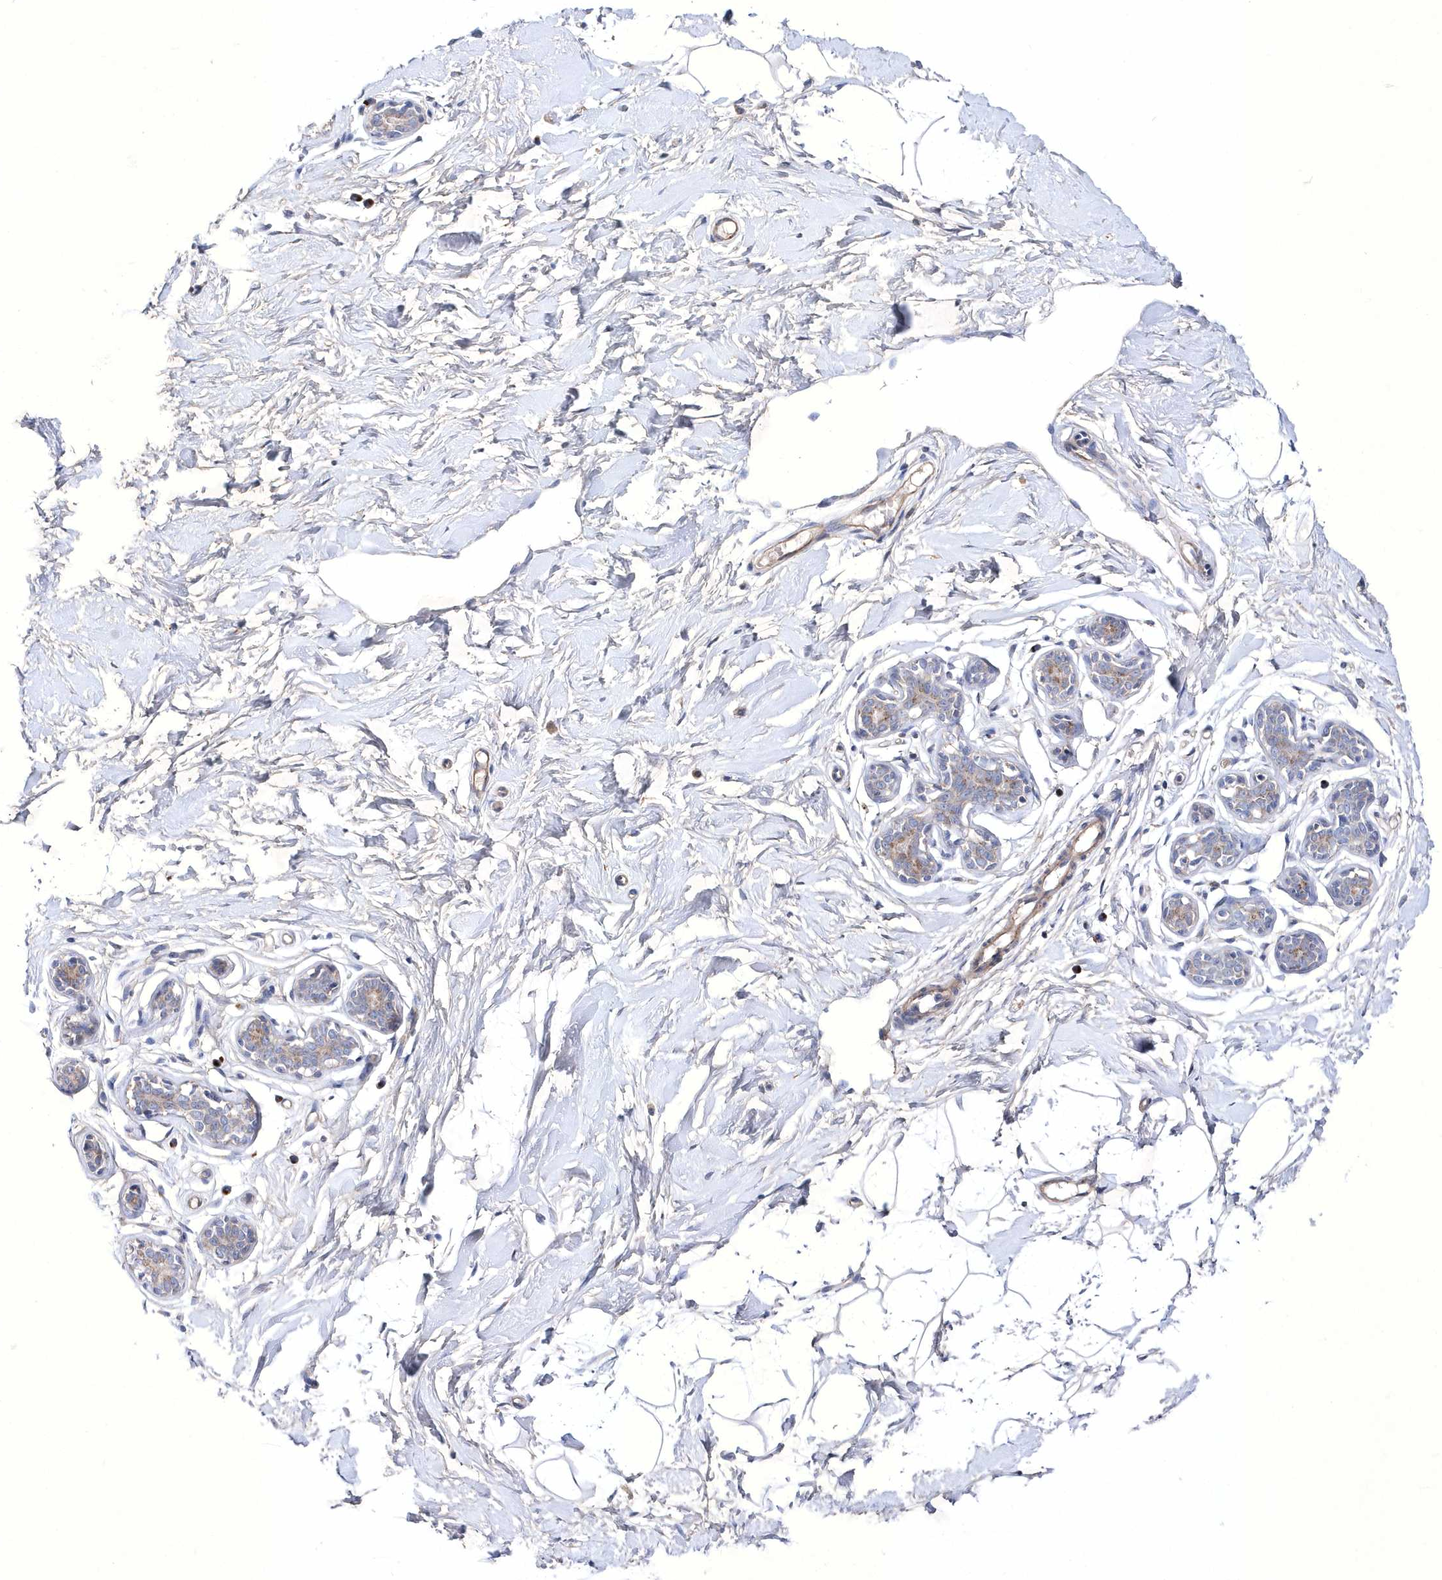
{"staining": {"intensity": "negative", "quantity": "none", "location": "none"}, "tissue": "adipose tissue", "cell_type": "Adipocytes", "image_type": "normal", "snomed": [{"axis": "morphology", "description": "Normal tissue, NOS"}, {"axis": "topography", "description": "Breast"}], "caption": "Adipocytes show no significant protein positivity in normal adipose tissue. Brightfield microscopy of immunohistochemistry (IHC) stained with DAB (brown) and hematoxylin (blue), captured at high magnification.", "gene": "METTL8", "patient": {"sex": "female", "age": 23}}